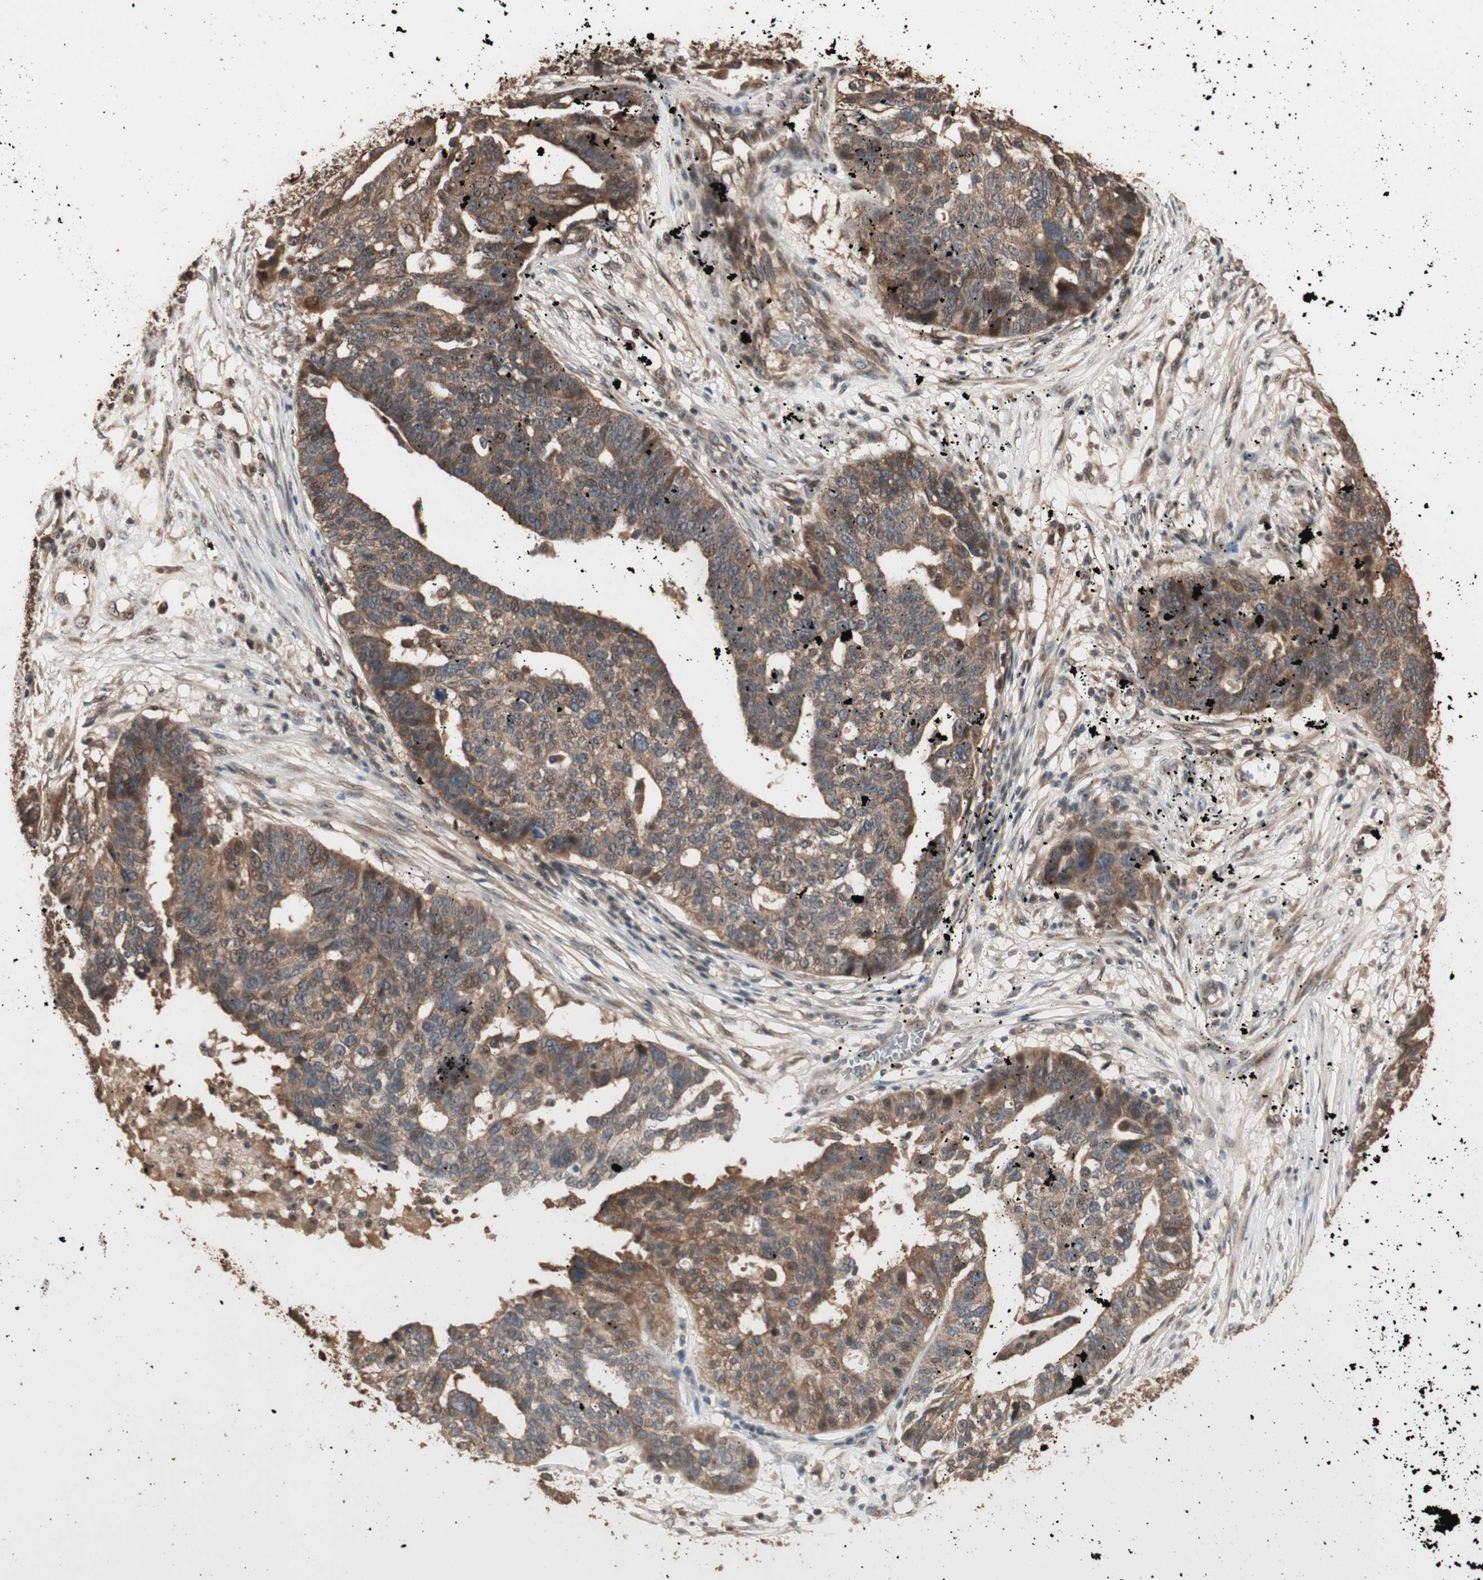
{"staining": {"intensity": "moderate", "quantity": ">75%", "location": "cytoplasmic/membranous"}, "tissue": "ovarian cancer", "cell_type": "Tumor cells", "image_type": "cancer", "snomed": [{"axis": "morphology", "description": "Cystadenocarcinoma, serous, NOS"}, {"axis": "topography", "description": "Ovary"}], "caption": "The photomicrograph displays a brown stain indicating the presence of a protein in the cytoplasmic/membranous of tumor cells in ovarian cancer (serous cystadenocarcinoma).", "gene": "USP20", "patient": {"sex": "female", "age": 59}}